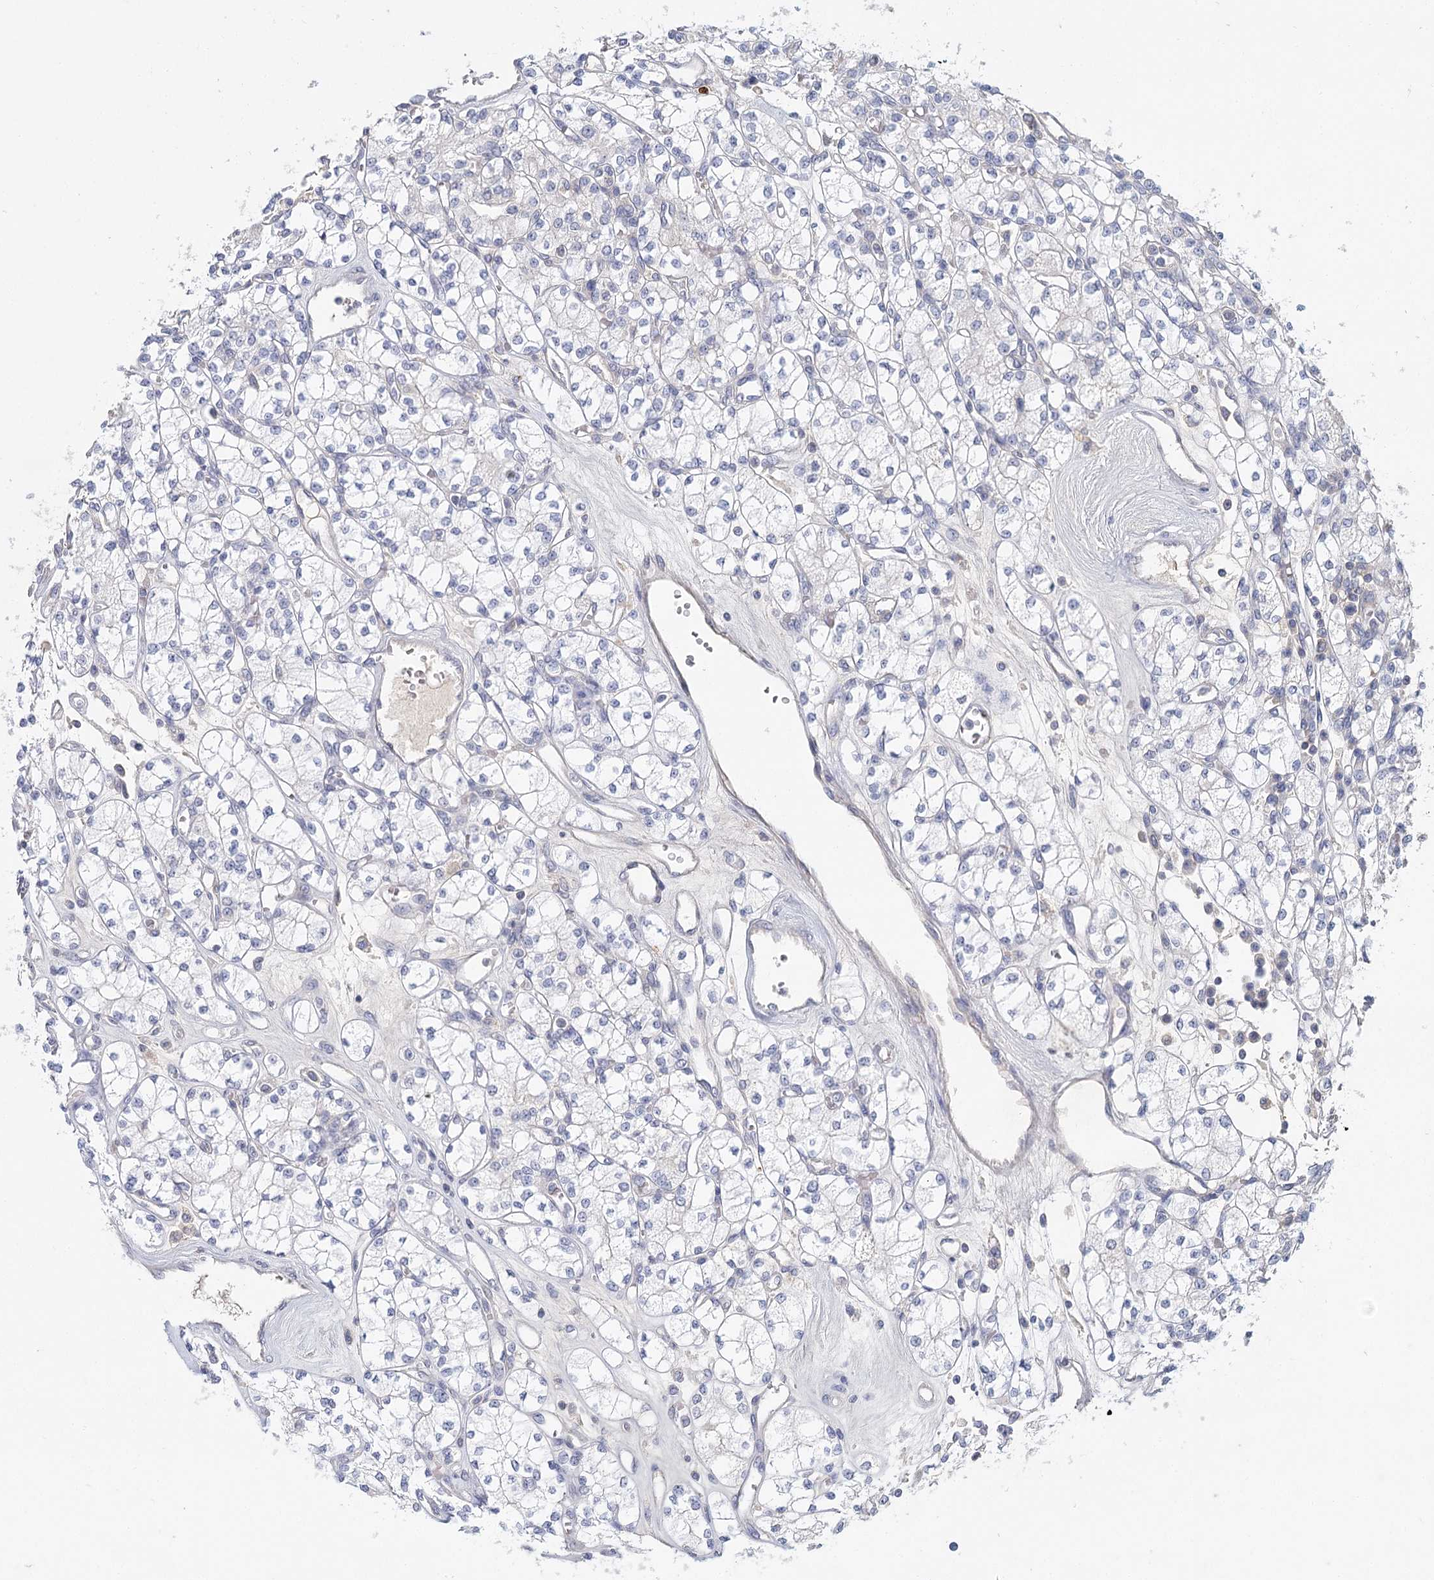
{"staining": {"intensity": "negative", "quantity": "none", "location": "none"}, "tissue": "renal cancer", "cell_type": "Tumor cells", "image_type": "cancer", "snomed": [{"axis": "morphology", "description": "Adenocarcinoma, NOS"}, {"axis": "topography", "description": "Kidney"}], "caption": "IHC histopathology image of neoplastic tissue: adenocarcinoma (renal) stained with DAB (3,3'-diaminobenzidine) reveals no significant protein staining in tumor cells.", "gene": "ARHGAP44", "patient": {"sex": "male", "age": 77}}